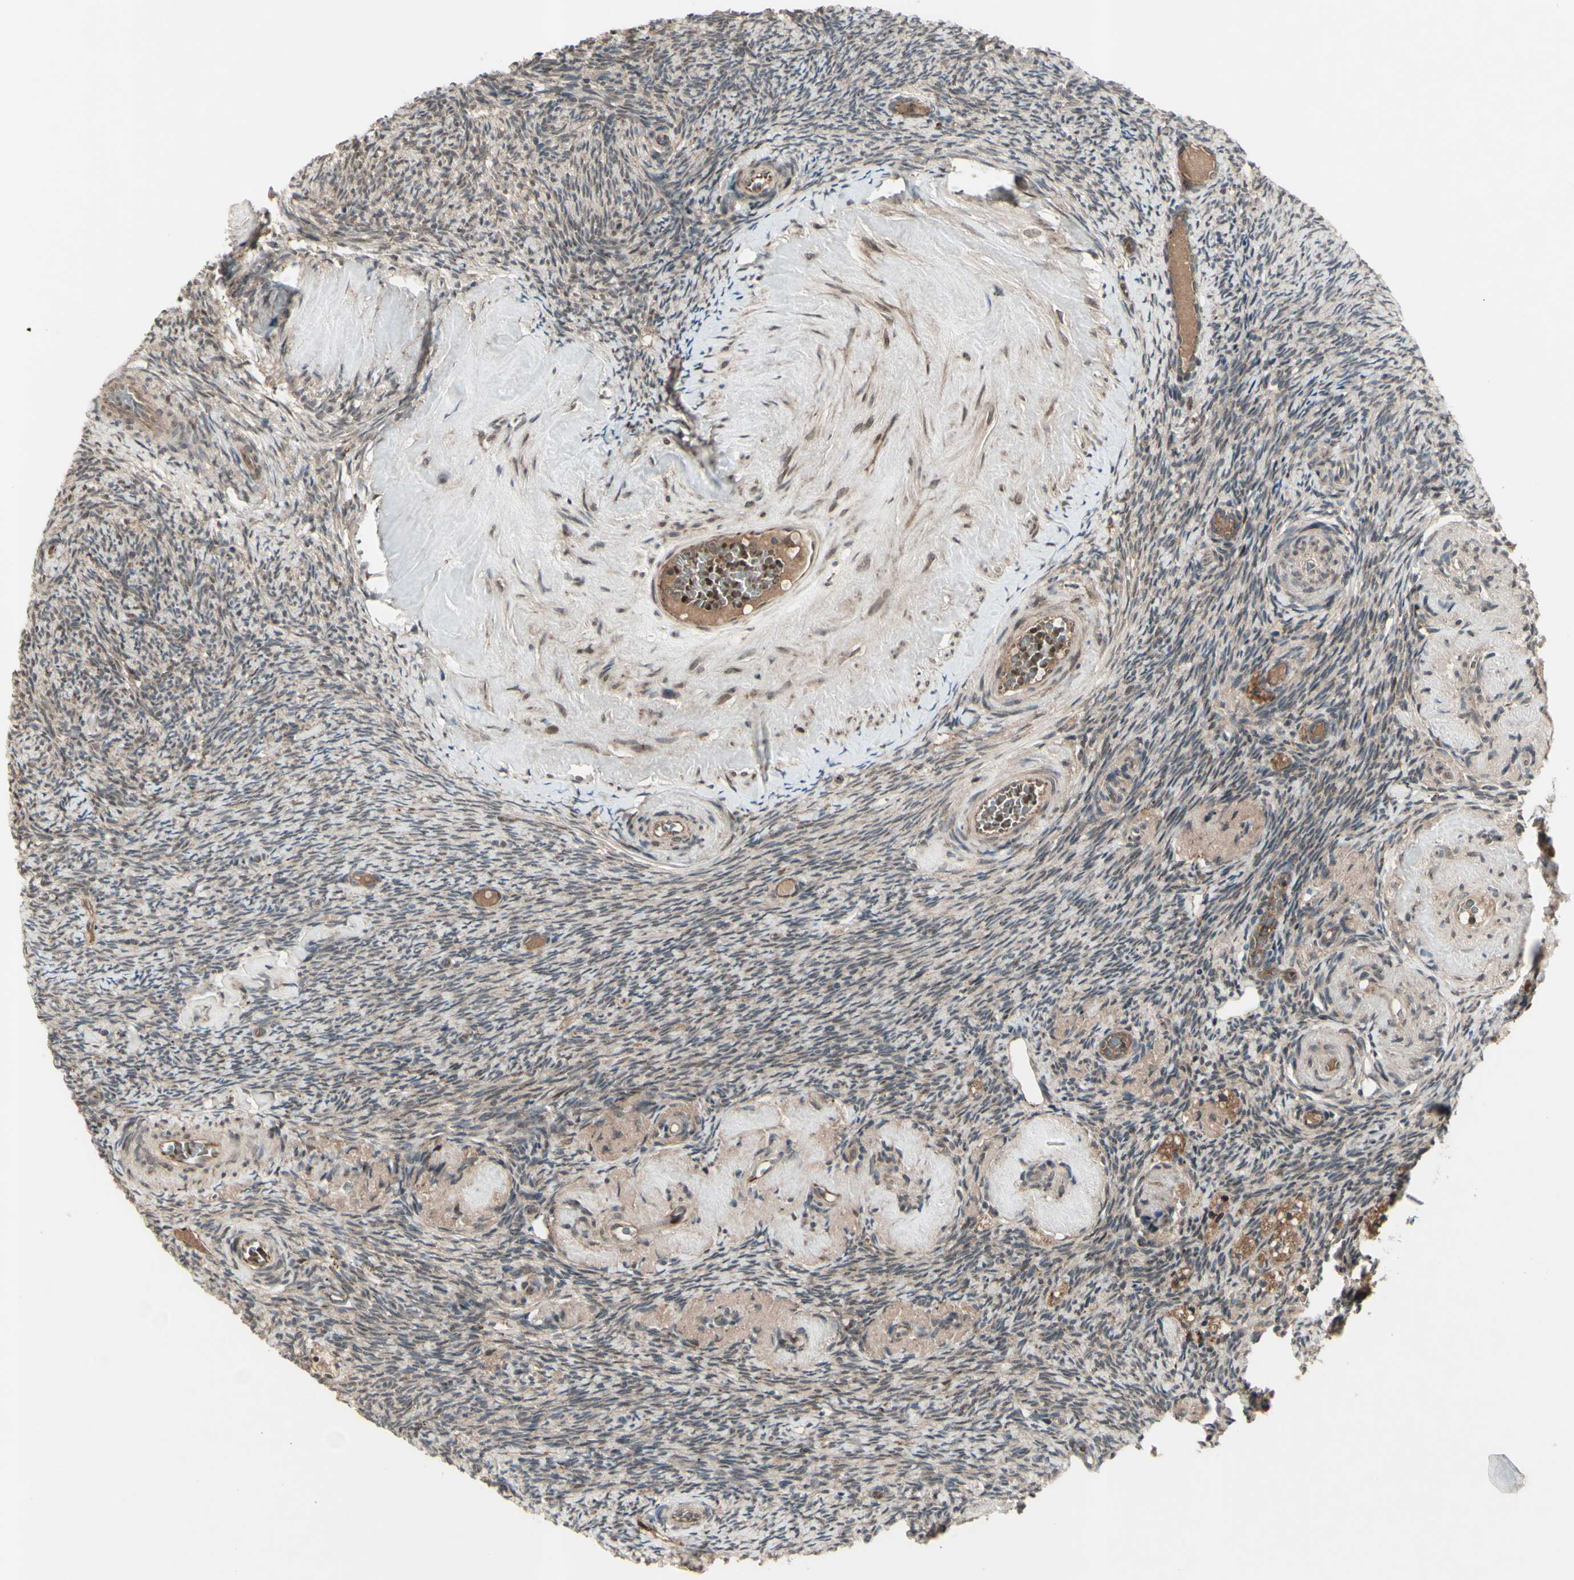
{"staining": {"intensity": "strong", "quantity": ">75%", "location": "cytoplasmic/membranous,nuclear"}, "tissue": "ovary", "cell_type": "Follicle cells", "image_type": "normal", "snomed": [{"axis": "morphology", "description": "Normal tissue, NOS"}, {"axis": "topography", "description": "Ovary"}], "caption": "The immunohistochemical stain shows strong cytoplasmic/membranous,nuclear expression in follicle cells of normal ovary.", "gene": "MLF2", "patient": {"sex": "female", "age": 60}}